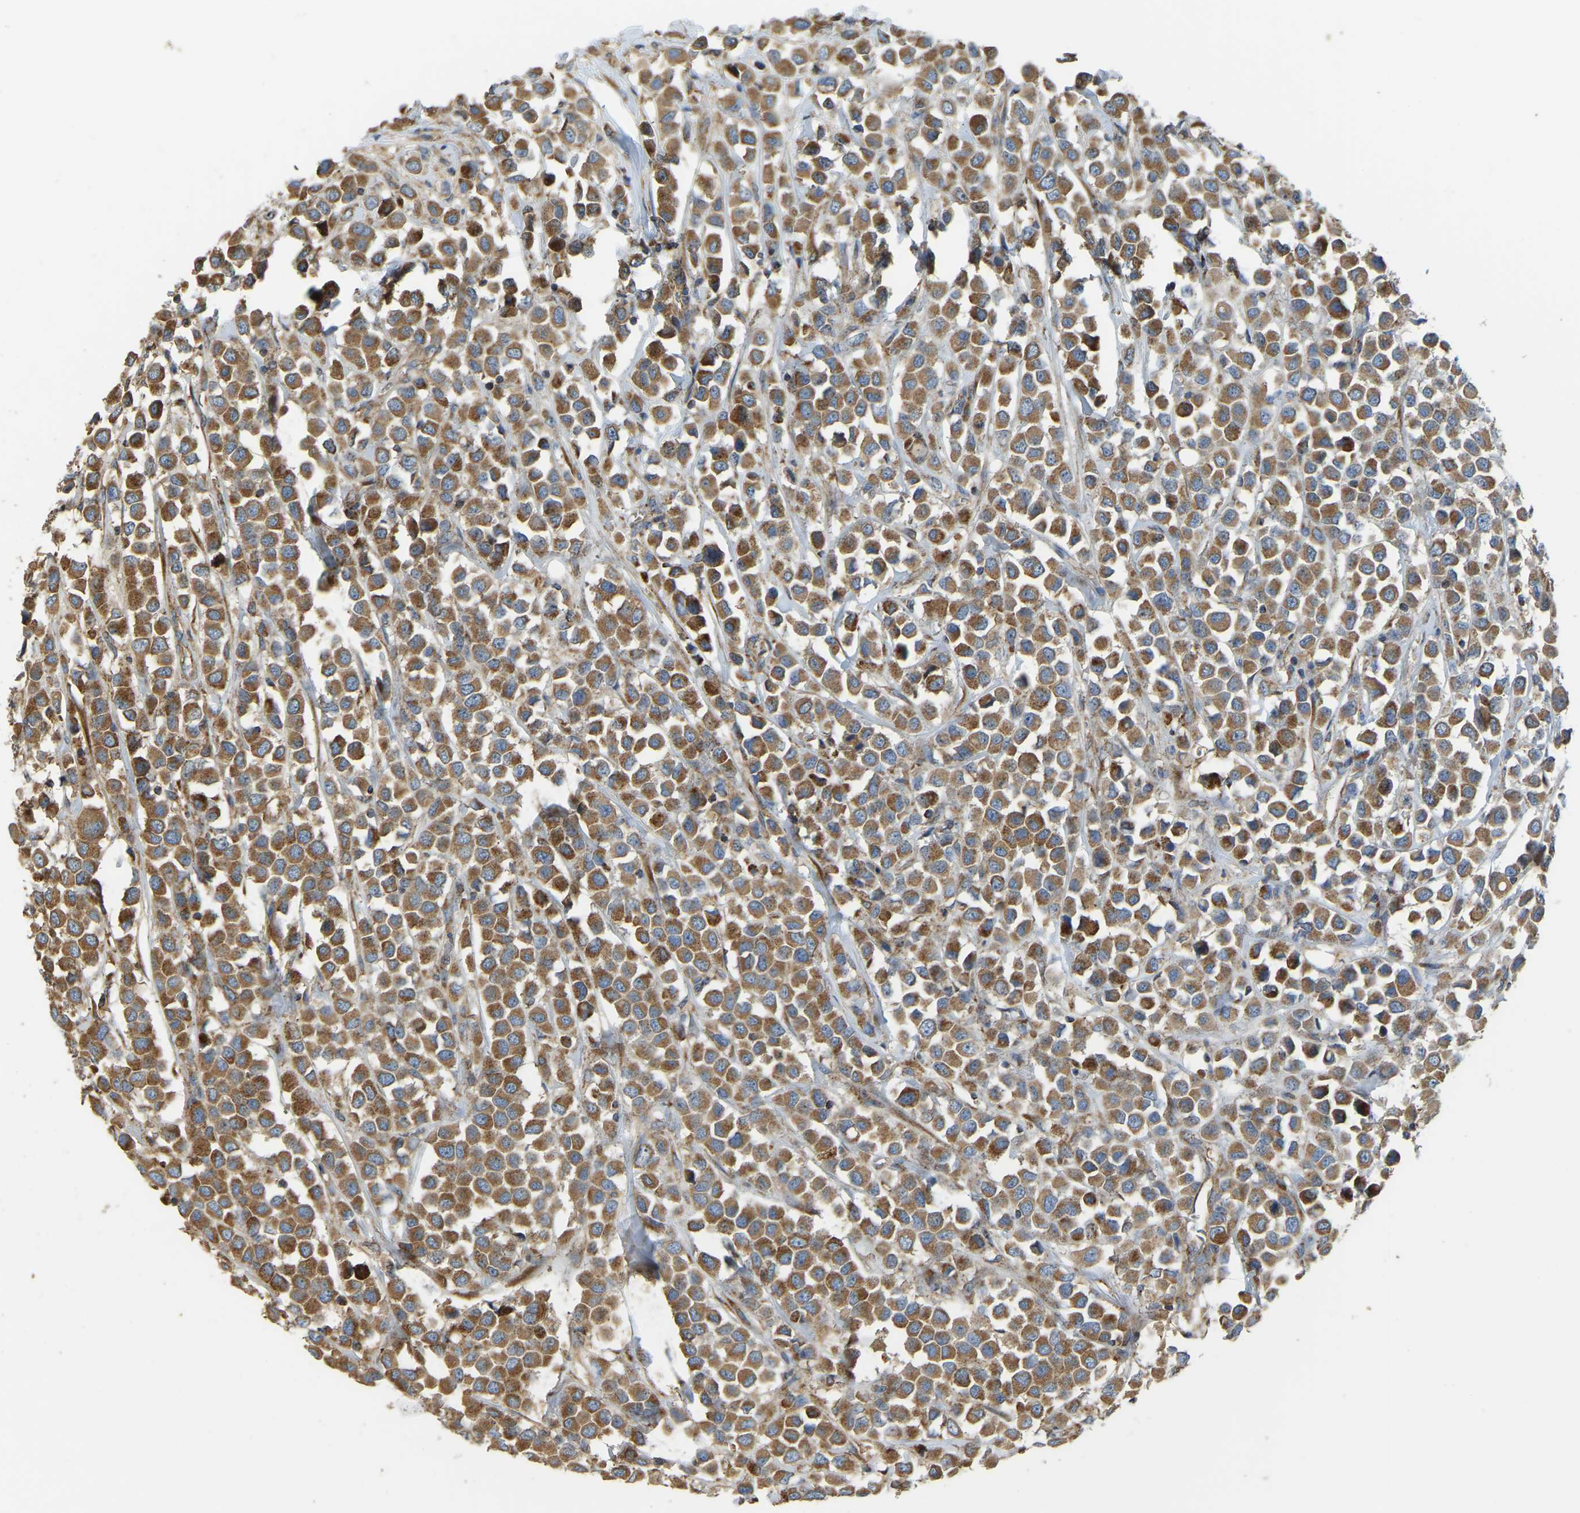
{"staining": {"intensity": "moderate", "quantity": ">75%", "location": "cytoplasmic/membranous"}, "tissue": "breast cancer", "cell_type": "Tumor cells", "image_type": "cancer", "snomed": [{"axis": "morphology", "description": "Duct carcinoma"}, {"axis": "topography", "description": "Breast"}], "caption": "About >75% of tumor cells in human breast cancer (invasive ductal carcinoma) exhibit moderate cytoplasmic/membranous protein staining as visualized by brown immunohistochemical staining.", "gene": "PSMD7", "patient": {"sex": "female", "age": 61}}